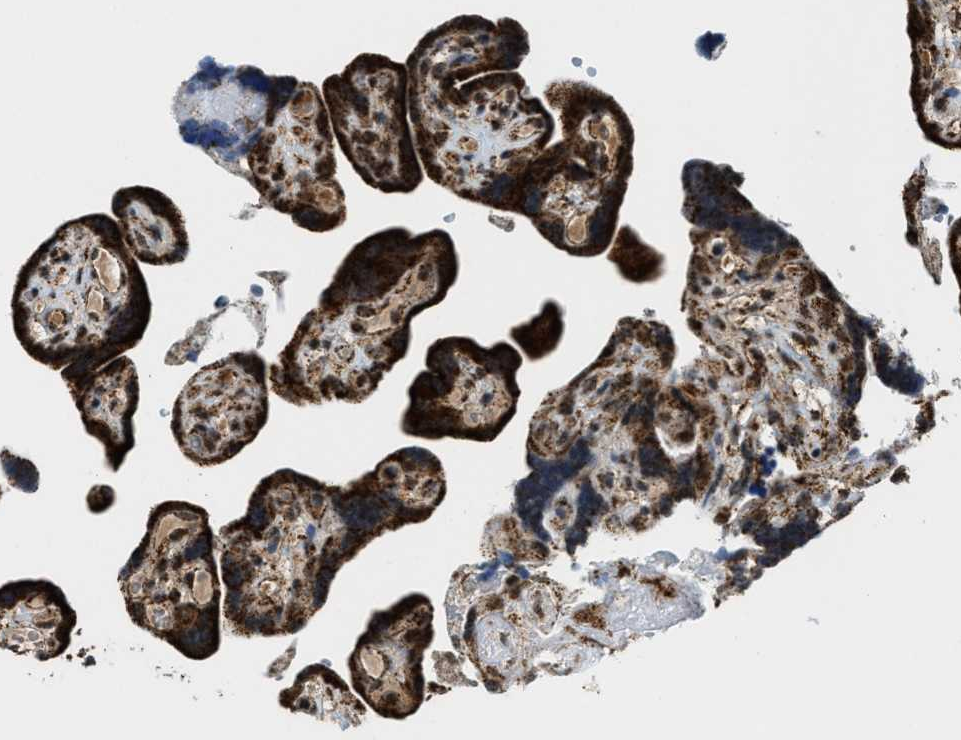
{"staining": {"intensity": "strong", "quantity": ">75%", "location": "cytoplasmic/membranous,nuclear"}, "tissue": "placenta", "cell_type": "Decidual cells", "image_type": "normal", "snomed": [{"axis": "morphology", "description": "Normal tissue, NOS"}, {"axis": "topography", "description": "Placenta"}], "caption": "Brown immunohistochemical staining in normal placenta reveals strong cytoplasmic/membranous,nuclear staining in about >75% of decidual cells.", "gene": "HIBADH", "patient": {"sex": "female", "age": 30}}